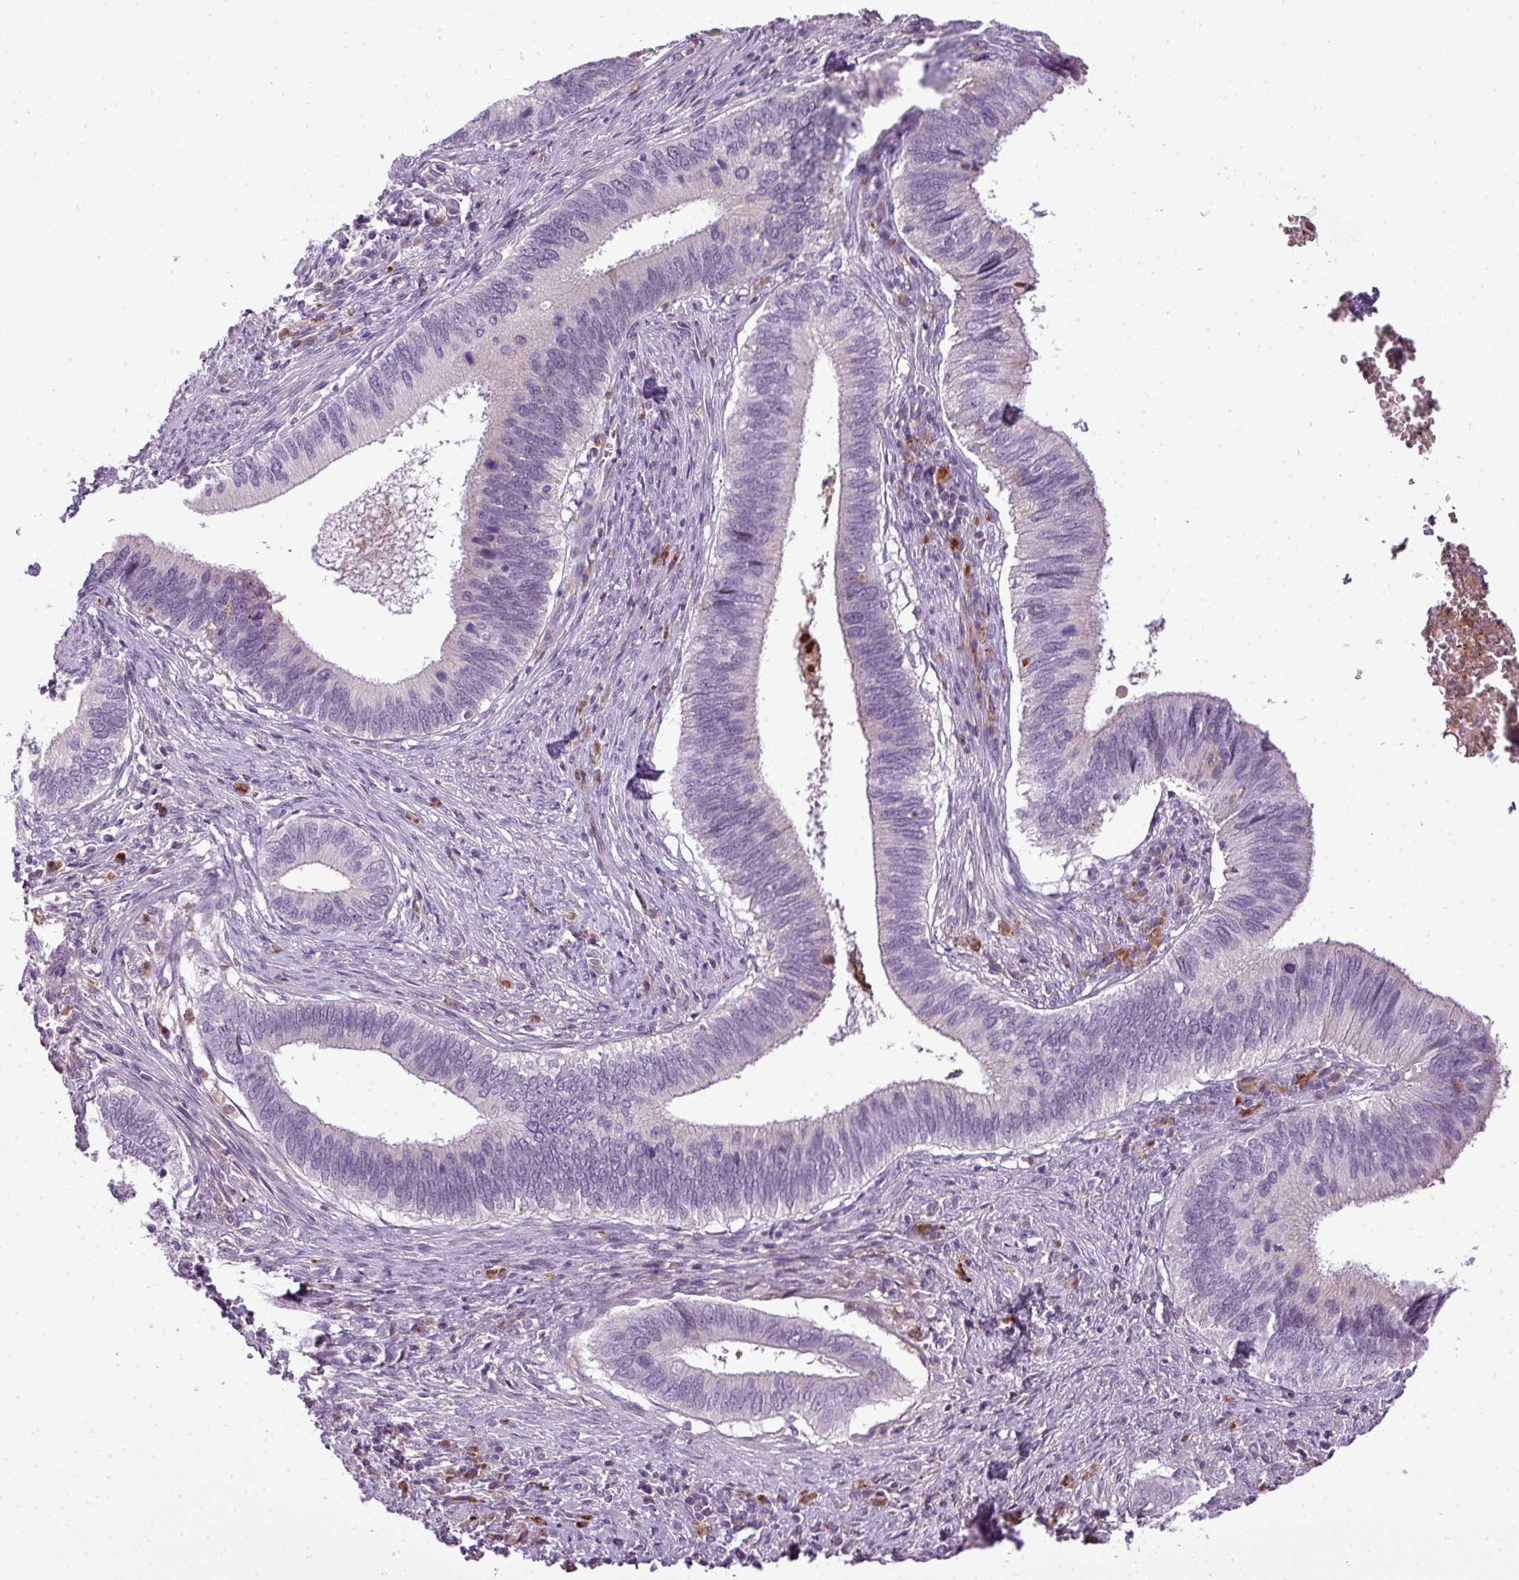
{"staining": {"intensity": "negative", "quantity": "none", "location": "none"}, "tissue": "cervical cancer", "cell_type": "Tumor cells", "image_type": "cancer", "snomed": [{"axis": "morphology", "description": "Adenocarcinoma, NOS"}, {"axis": "topography", "description": "Cervix"}], "caption": "The immunohistochemistry histopathology image has no significant expression in tumor cells of adenocarcinoma (cervical) tissue.", "gene": "C4B", "patient": {"sex": "female", "age": 42}}